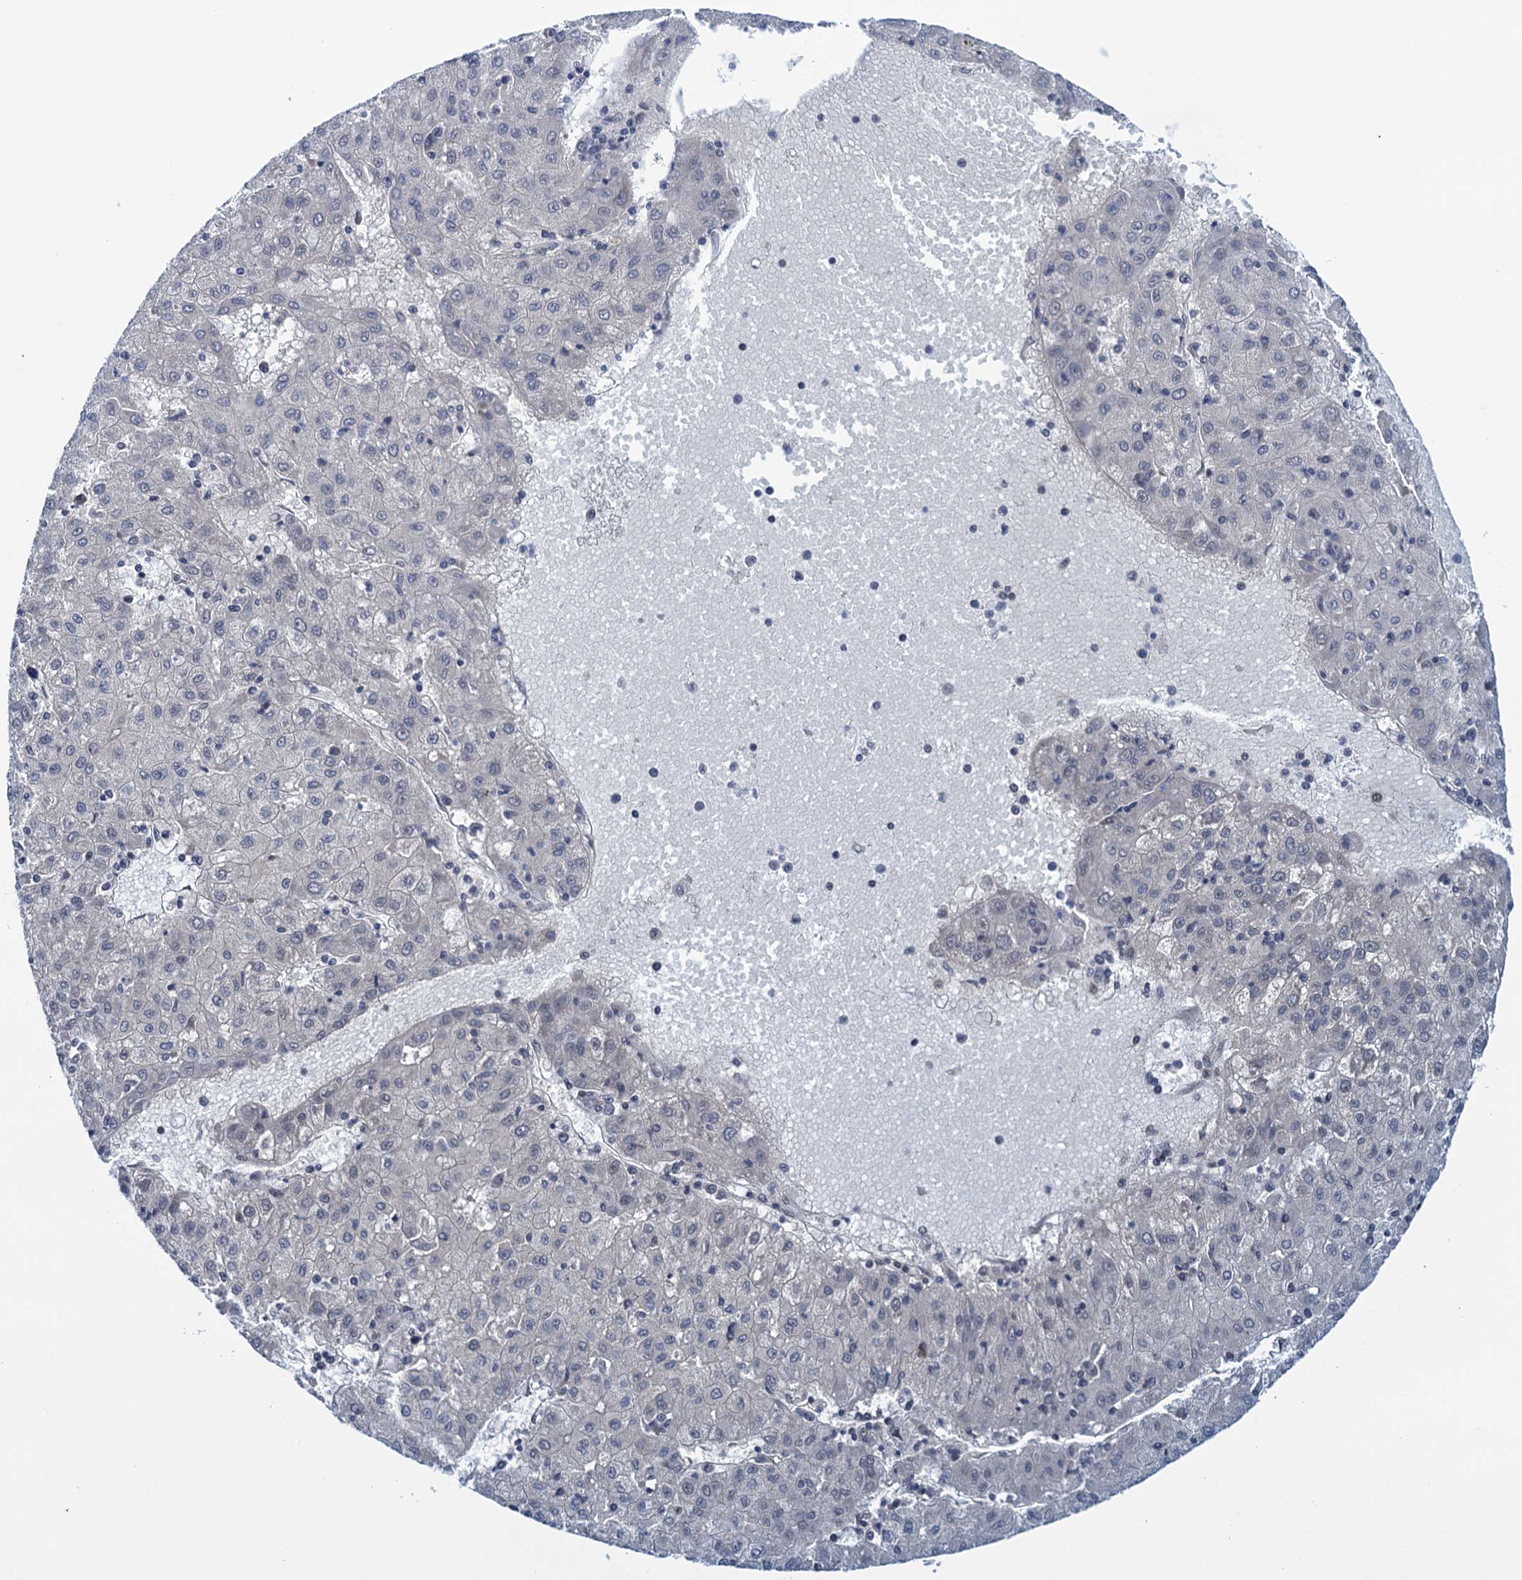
{"staining": {"intensity": "negative", "quantity": "none", "location": "none"}, "tissue": "liver cancer", "cell_type": "Tumor cells", "image_type": "cancer", "snomed": [{"axis": "morphology", "description": "Carcinoma, Hepatocellular, NOS"}, {"axis": "topography", "description": "Liver"}], "caption": "An immunohistochemistry photomicrograph of liver cancer is shown. There is no staining in tumor cells of liver cancer. (DAB (3,3'-diaminobenzidine) IHC with hematoxylin counter stain).", "gene": "SAE1", "patient": {"sex": "male", "age": 72}}